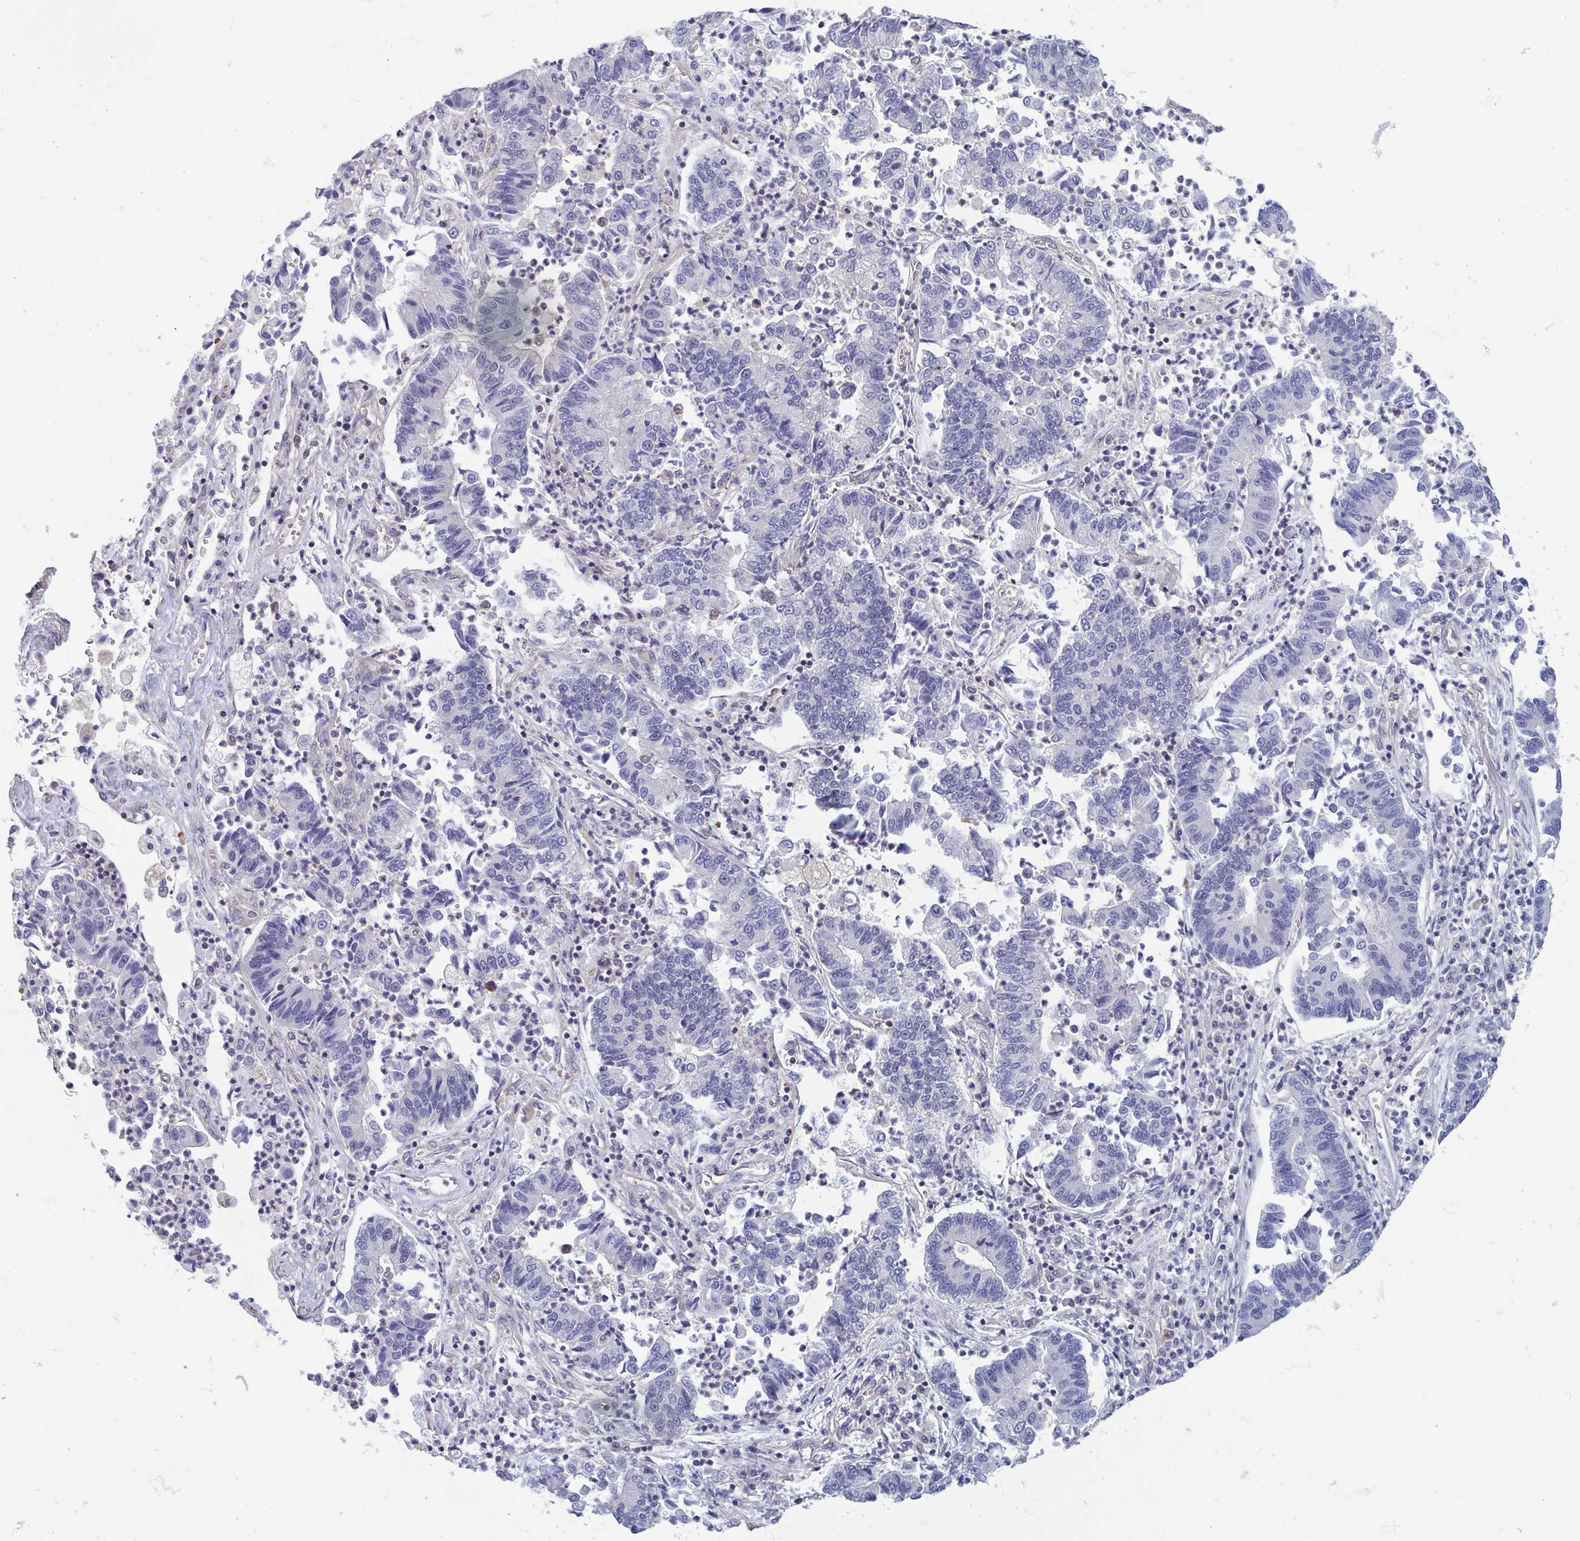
{"staining": {"intensity": "negative", "quantity": "none", "location": "none"}, "tissue": "lung cancer", "cell_type": "Tumor cells", "image_type": "cancer", "snomed": [{"axis": "morphology", "description": "Adenocarcinoma, NOS"}, {"axis": "topography", "description": "Lung"}], "caption": "This photomicrograph is of lung cancer (adenocarcinoma) stained with immunohistochemistry to label a protein in brown with the nuclei are counter-stained blue. There is no staining in tumor cells.", "gene": "LRRC38", "patient": {"sex": "female", "age": 57}}